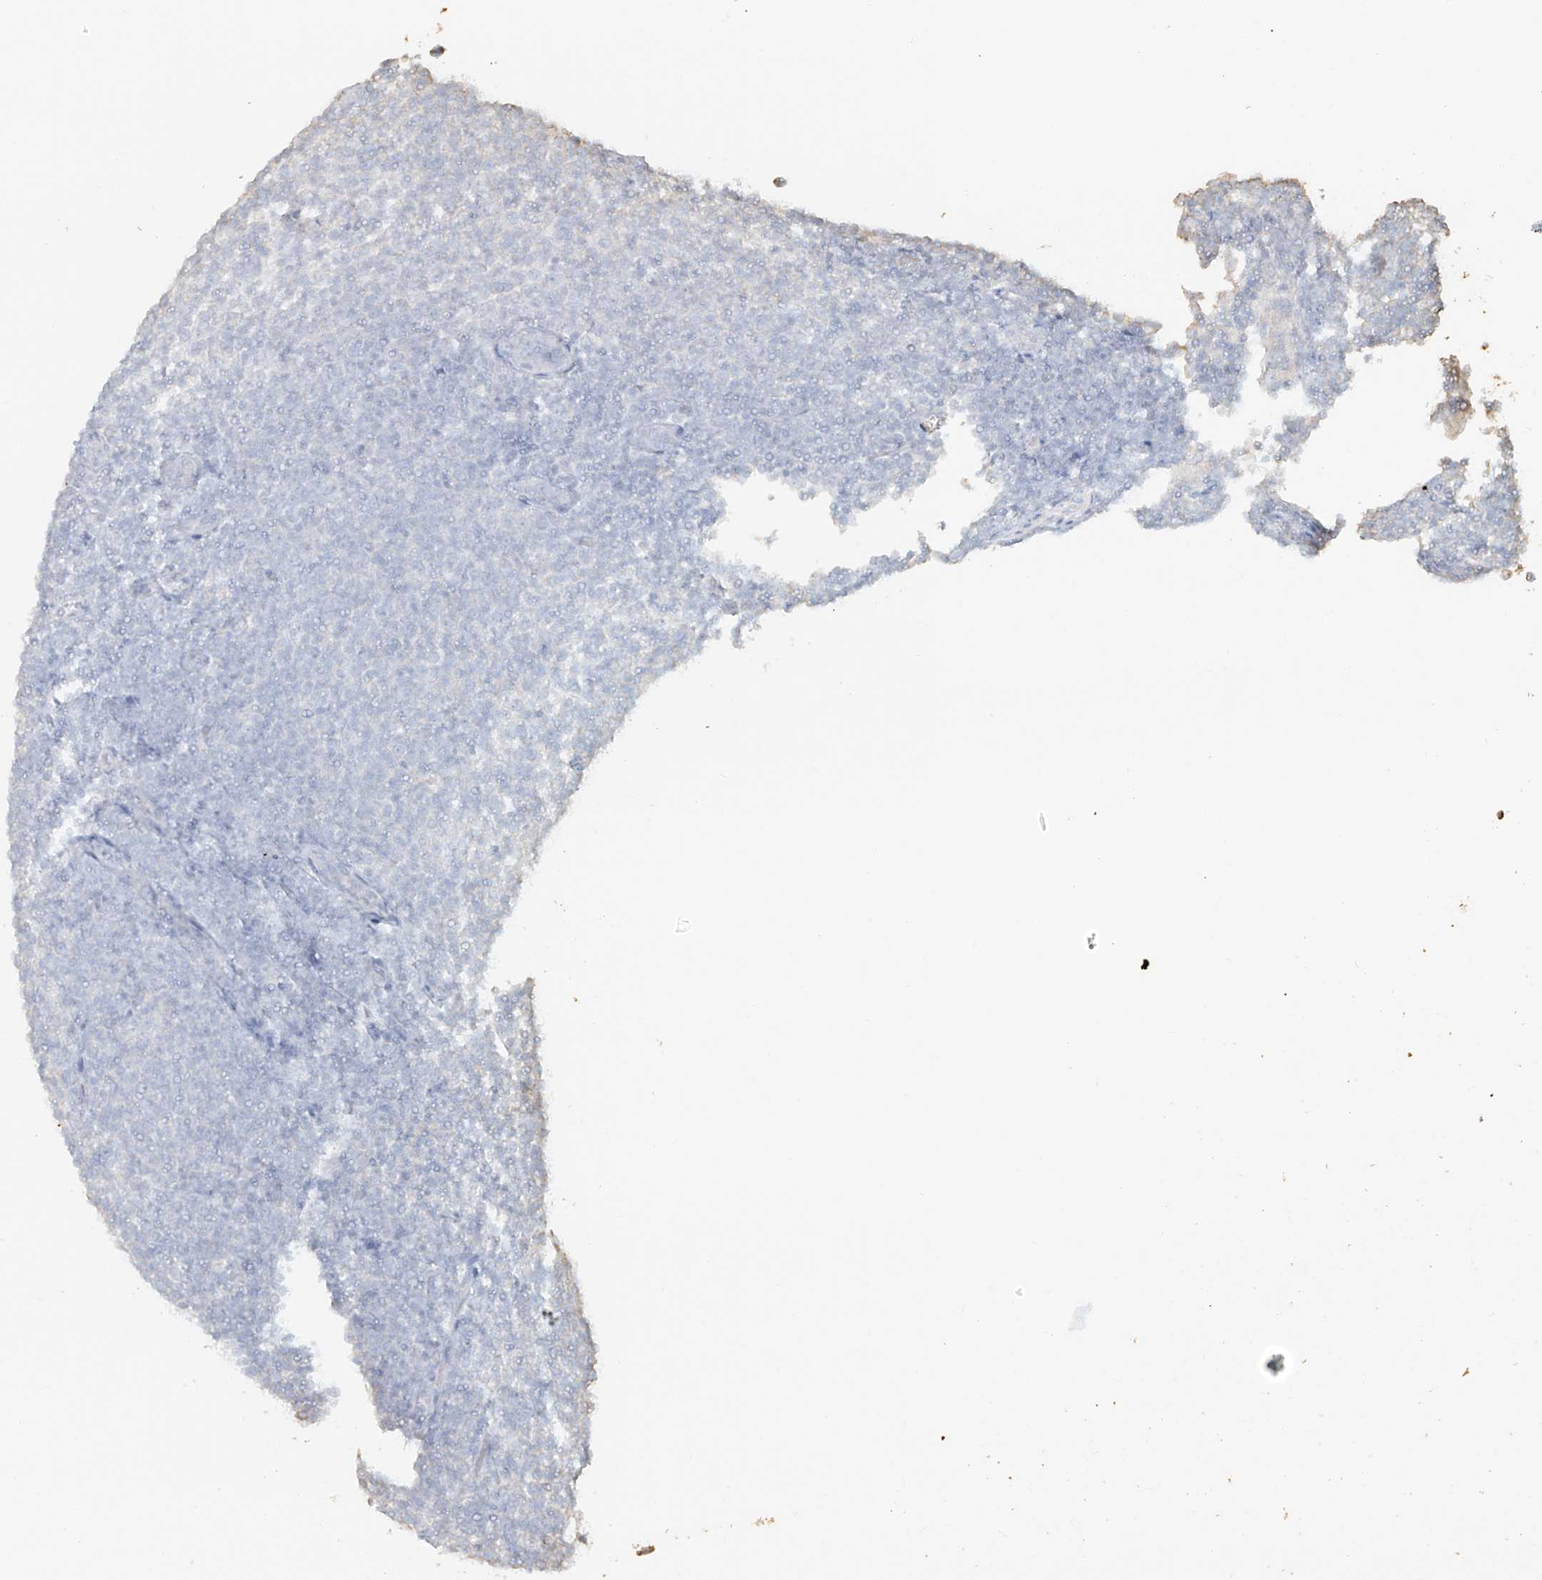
{"staining": {"intensity": "negative", "quantity": "none", "location": "none"}, "tissue": "lymphoma", "cell_type": "Tumor cells", "image_type": "cancer", "snomed": [{"axis": "morphology", "description": "Malignant lymphoma, non-Hodgkin's type, Low grade"}, {"axis": "topography", "description": "Lymph node"}], "caption": "Immunohistochemistry photomicrograph of neoplastic tissue: low-grade malignant lymphoma, non-Hodgkin's type stained with DAB (3,3'-diaminobenzidine) demonstrates no significant protein expression in tumor cells.", "gene": "NPHS1", "patient": {"sex": "male", "age": 66}}